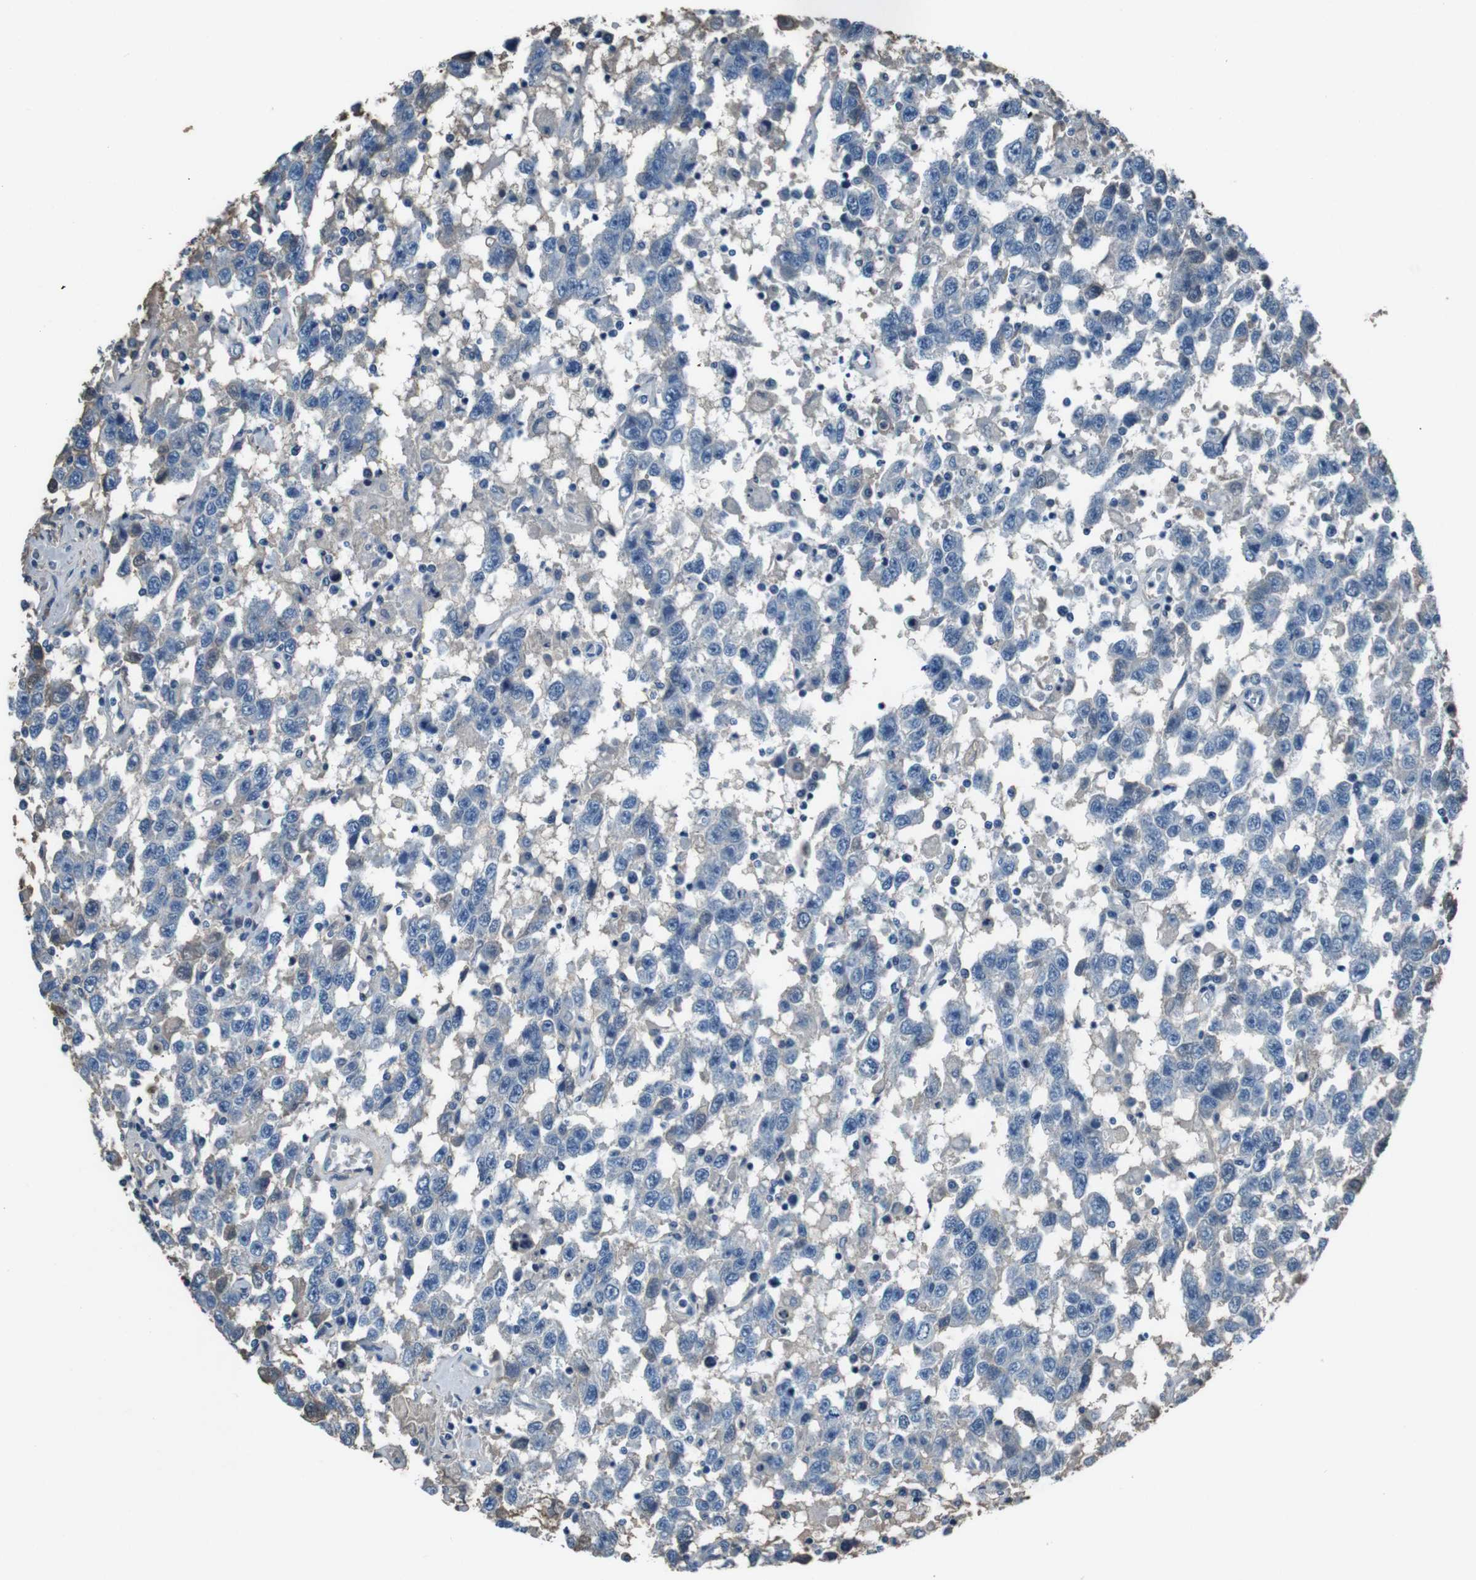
{"staining": {"intensity": "negative", "quantity": "none", "location": "none"}, "tissue": "testis cancer", "cell_type": "Tumor cells", "image_type": "cancer", "snomed": [{"axis": "morphology", "description": "Seminoma, NOS"}, {"axis": "topography", "description": "Testis"}], "caption": "Immunohistochemical staining of seminoma (testis) shows no significant staining in tumor cells.", "gene": "LEP", "patient": {"sex": "male", "age": 41}}